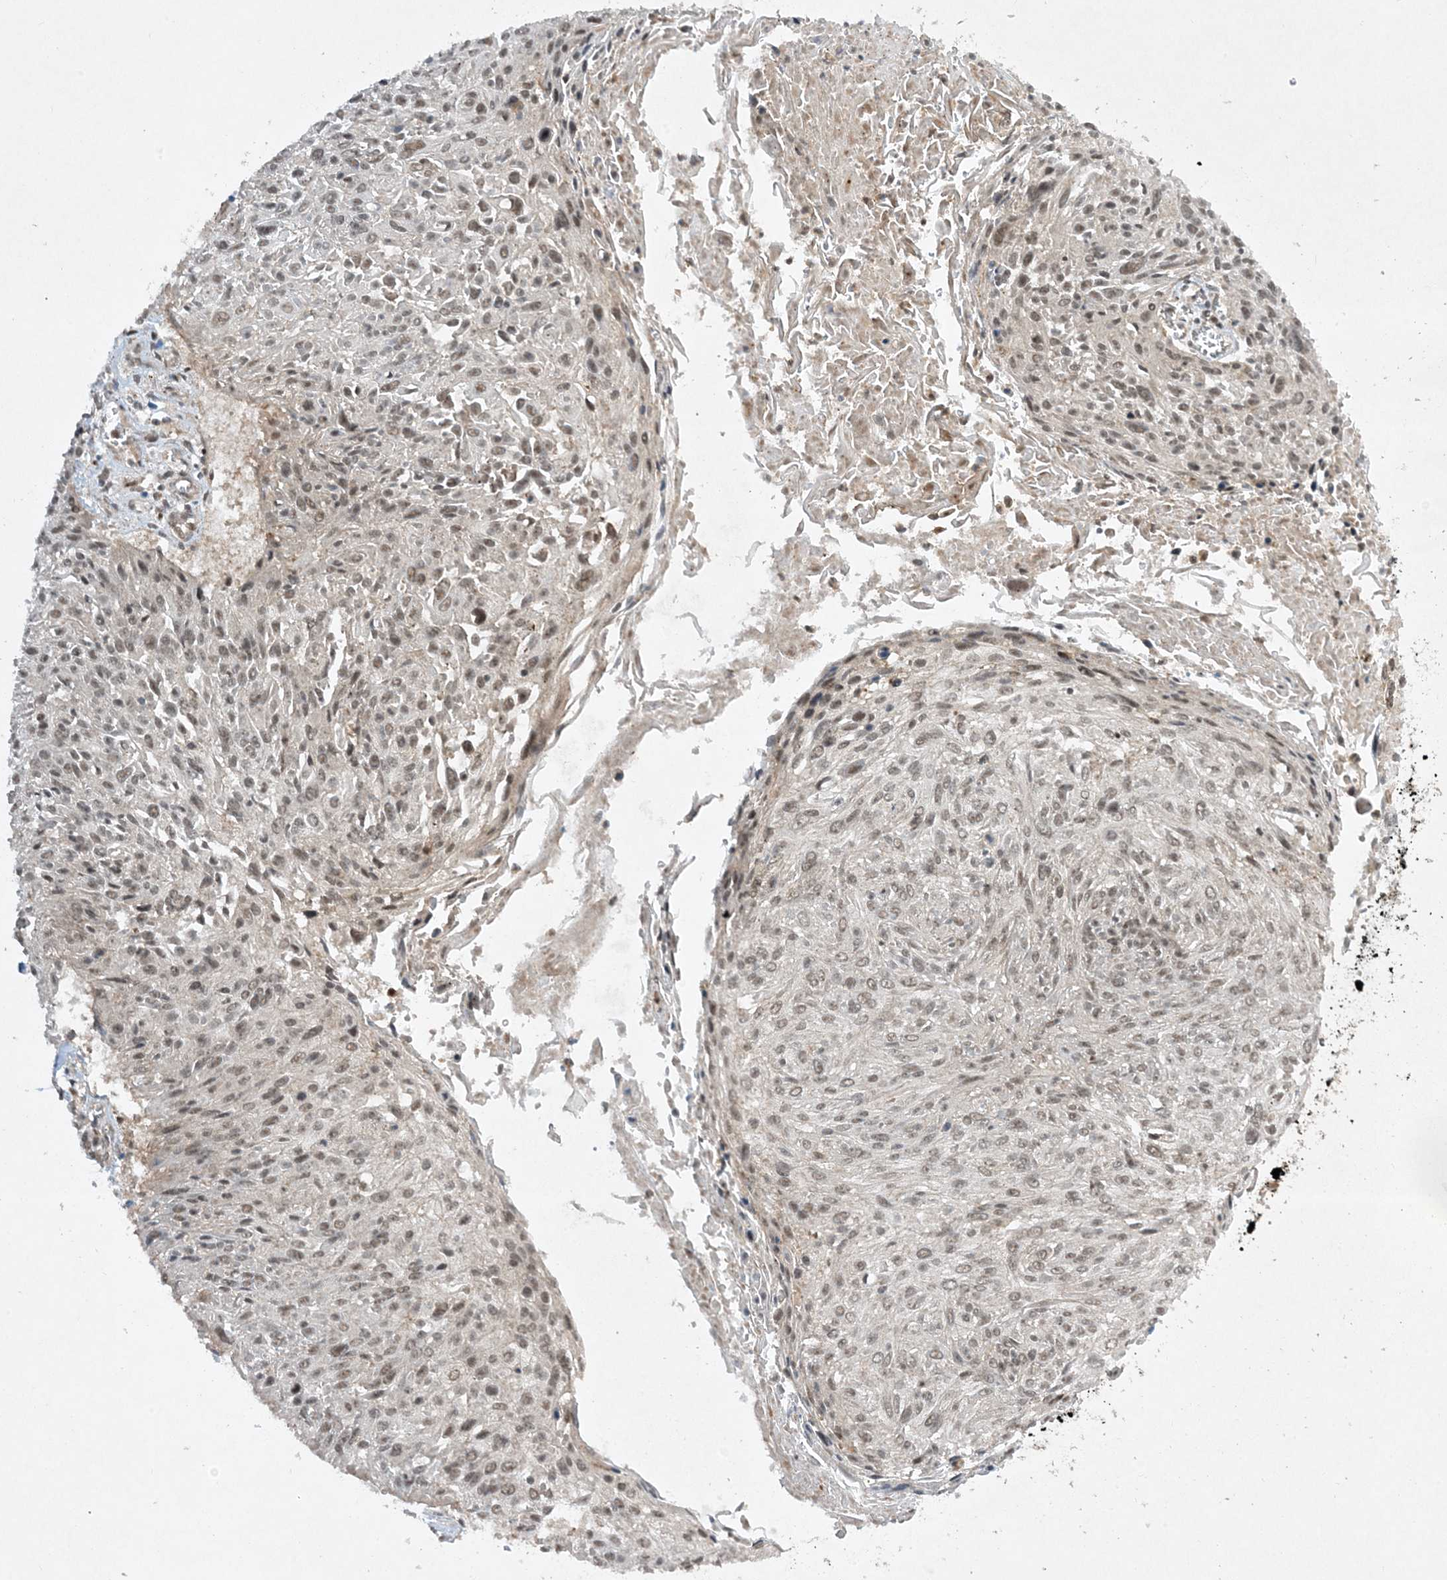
{"staining": {"intensity": "weak", "quantity": "25%-75%", "location": "nuclear"}, "tissue": "cervical cancer", "cell_type": "Tumor cells", "image_type": "cancer", "snomed": [{"axis": "morphology", "description": "Squamous cell carcinoma, NOS"}, {"axis": "topography", "description": "Cervix"}], "caption": "Squamous cell carcinoma (cervical) stained for a protein (brown) demonstrates weak nuclear positive staining in about 25%-75% of tumor cells.", "gene": "CERT1", "patient": {"sex": "female", "age": 51}}